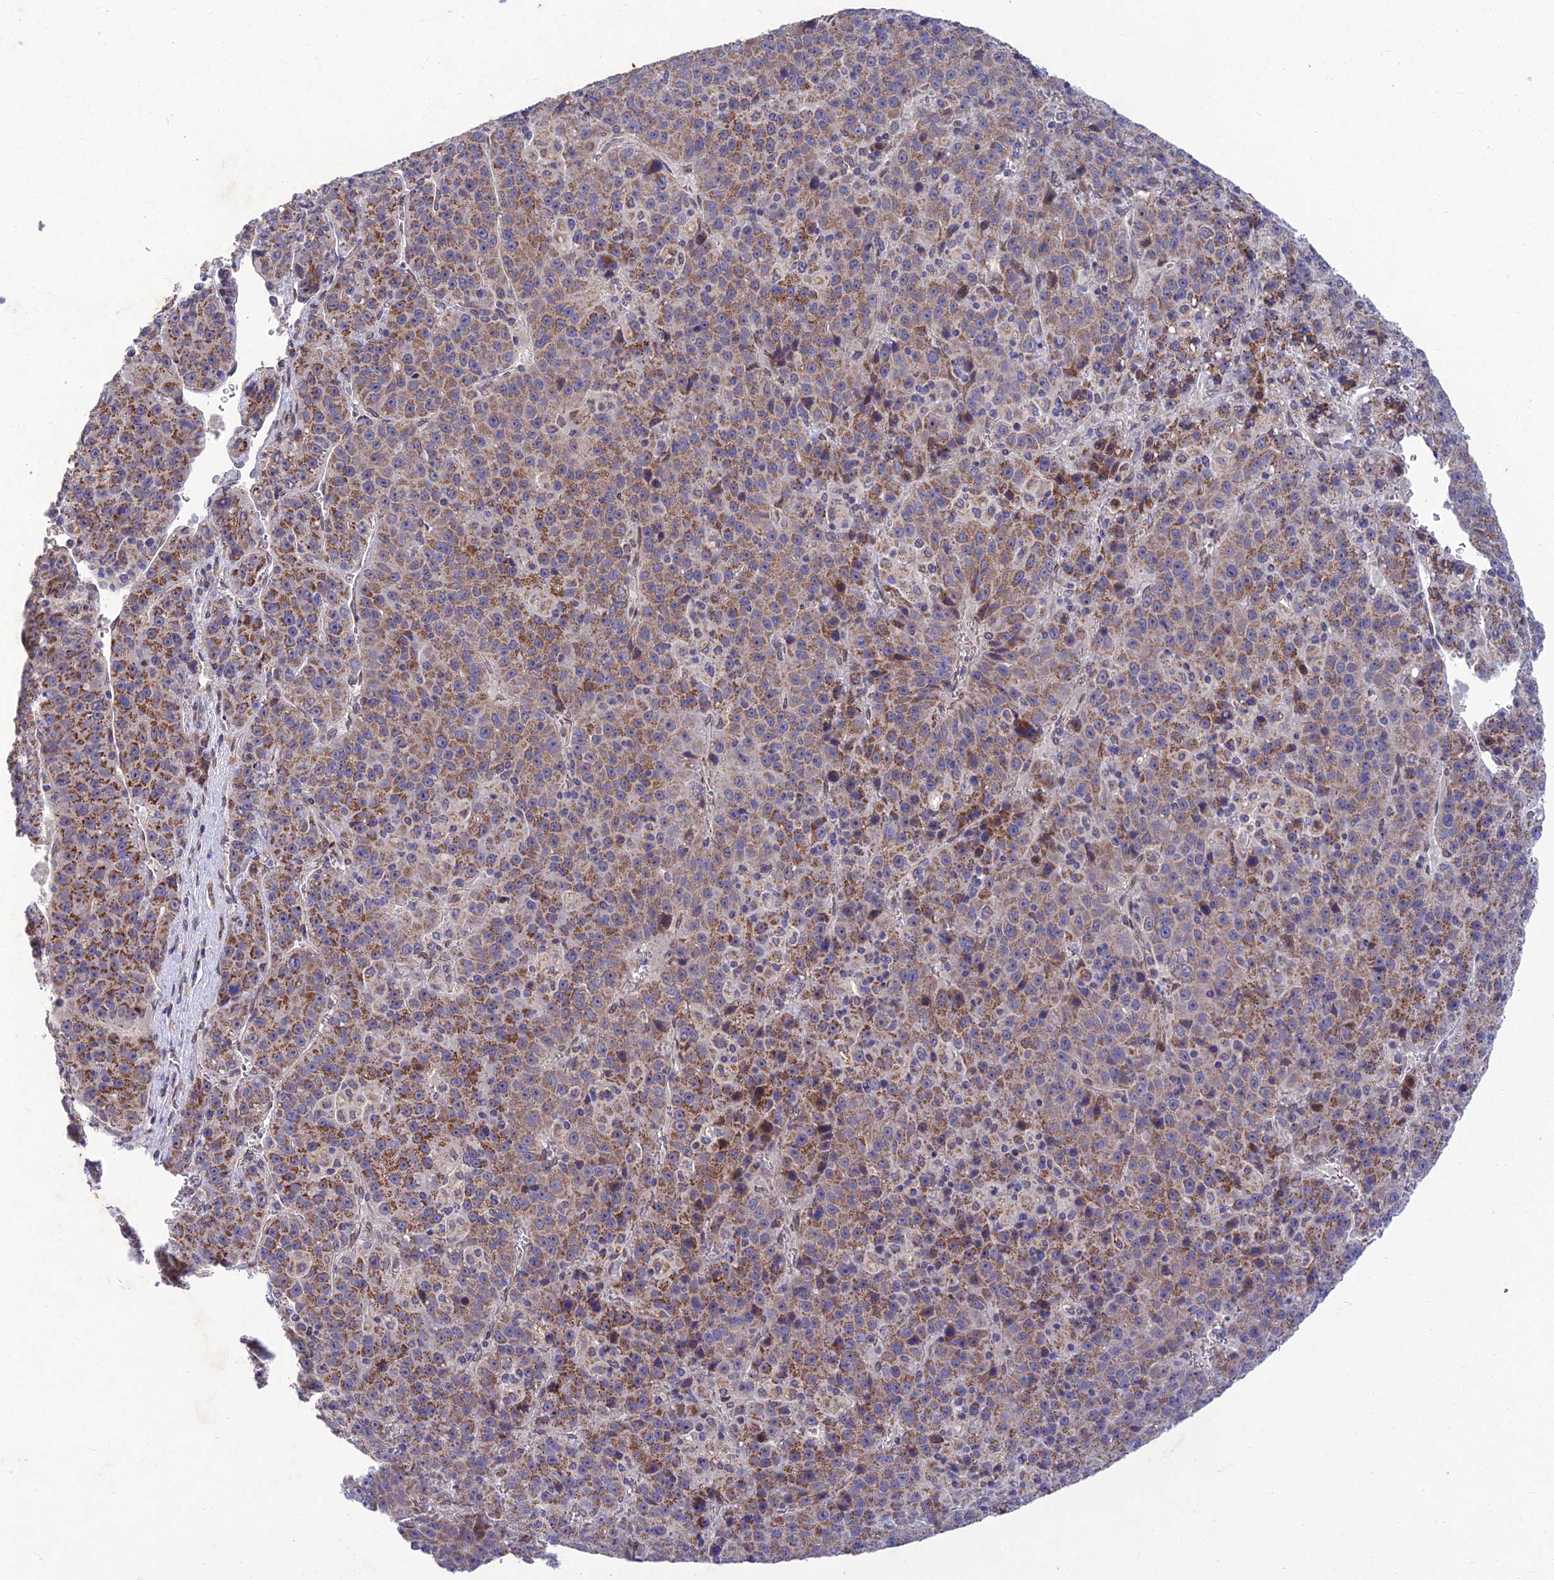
{"staining": {"intensity": "moderate", "quantity": ">75%", "location": "cytoplasmic/membranous"}, "tissue": "liver cancer", "cell_type": "Tumor cells", "image_type": "cancer", "snomed": [{"axis": "morphology", "description": "Carcinoma, Hepatocellular, NOS"}, {"axis": "topography", "description": "Liver"}], "caption": "DAB (3,3'-diaminobenzidine) immunohistochemical staining of hepatocellular carcinoma (liver) demonstrates moderate cytoplasmic/membranous protein staining in approximately >75% of tumor cells.", "gene": "MGAT2", "patient": {"sex": "female", "age": 53}}